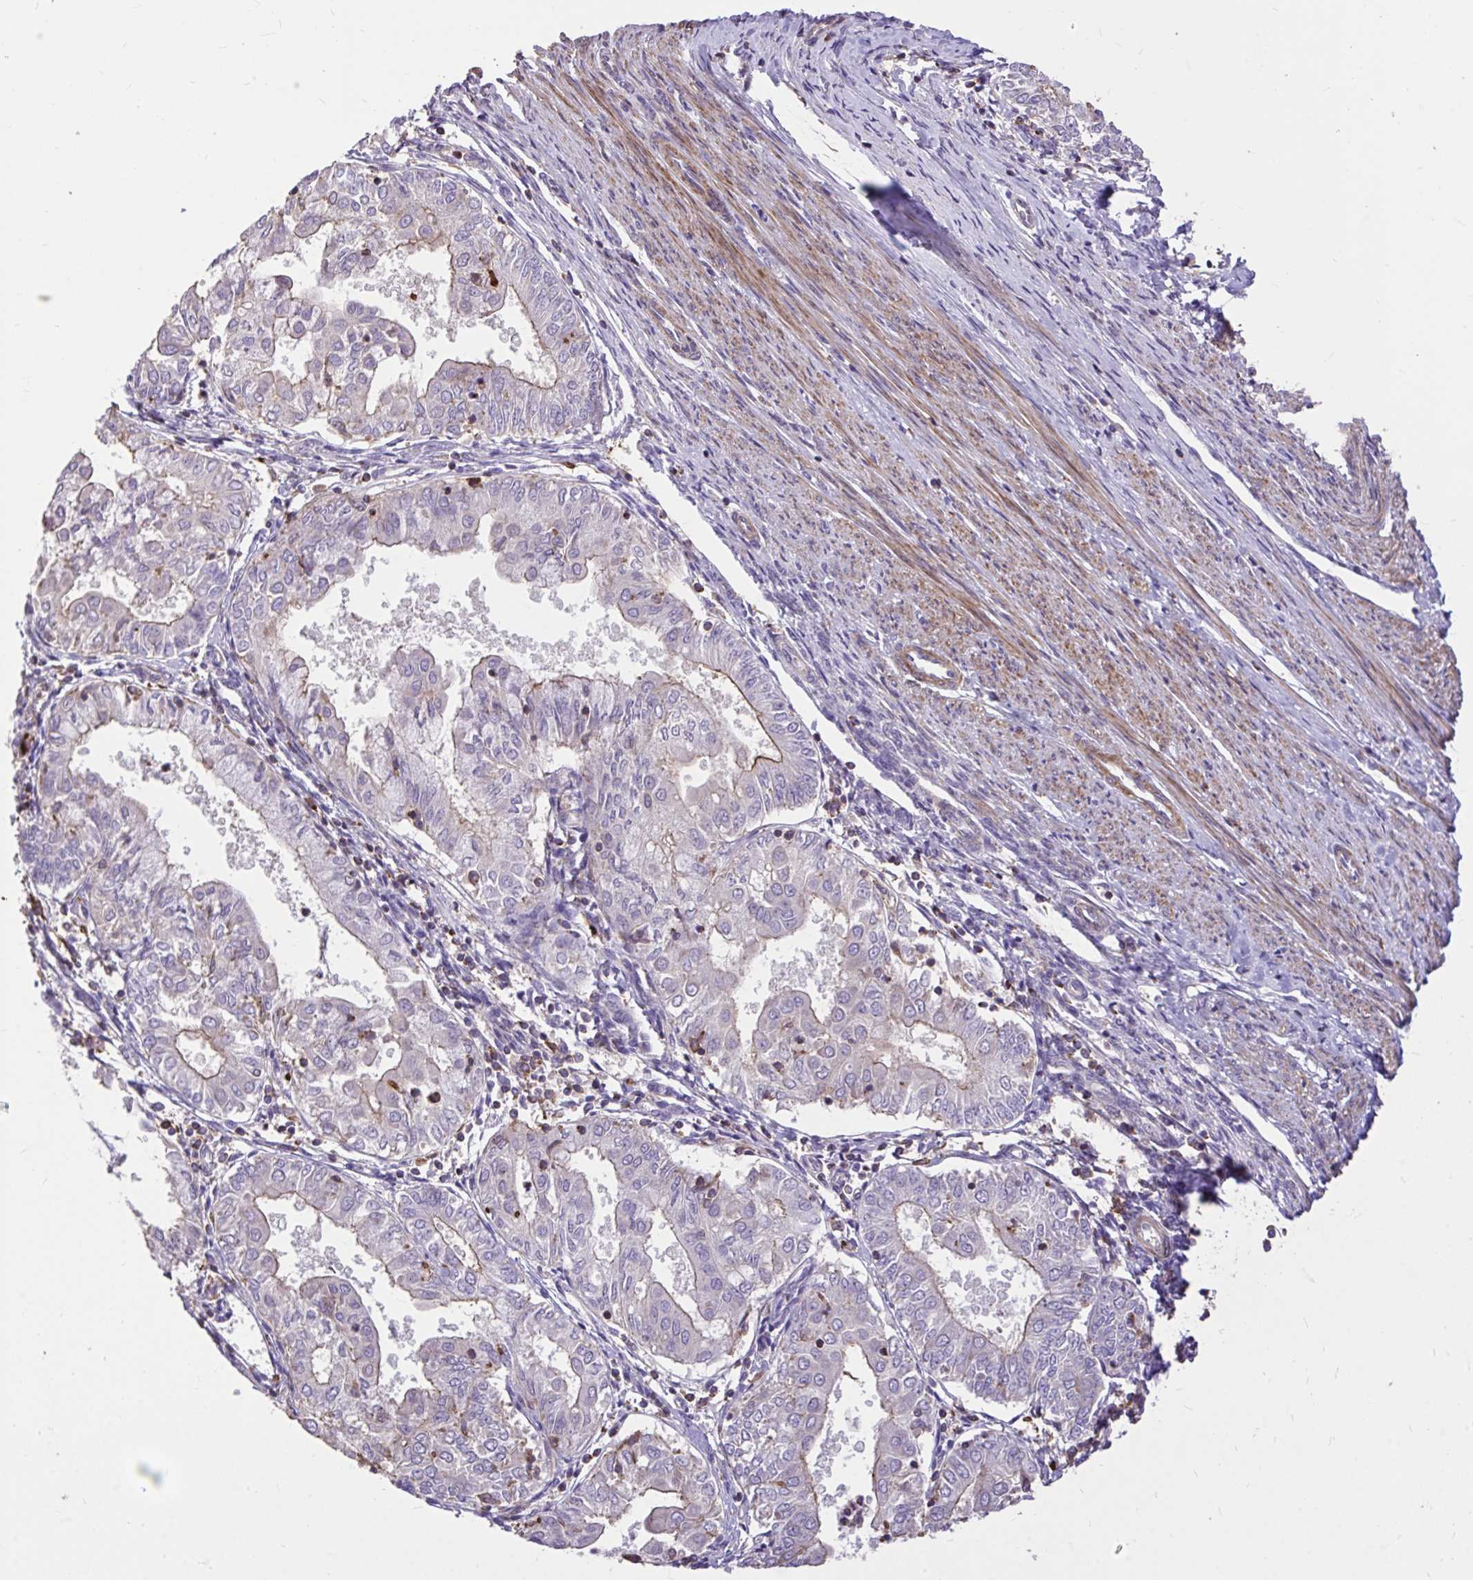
{"staining": {"intensity": "moderate", "quantity": "<25%", "location": "cytoplasmic/membranous"}, "tissue": "endometrial cancer", "cell_type": "Tumor cells", "image_type": "cancer", "snomed": [{"axis": "morphology", "description": "Adenocarcinoma, NOS"}, {"axis": "topography", "description": "Endometrium"}], "caption": "A histopathology image of human endometrial adenocarcinoma stained for a protein demonstrates moderate cytoplasmic/membranous brown staining in tumor cells.", "gene": "IGFL2", "patient": {"sex": "female", "age": 68}}